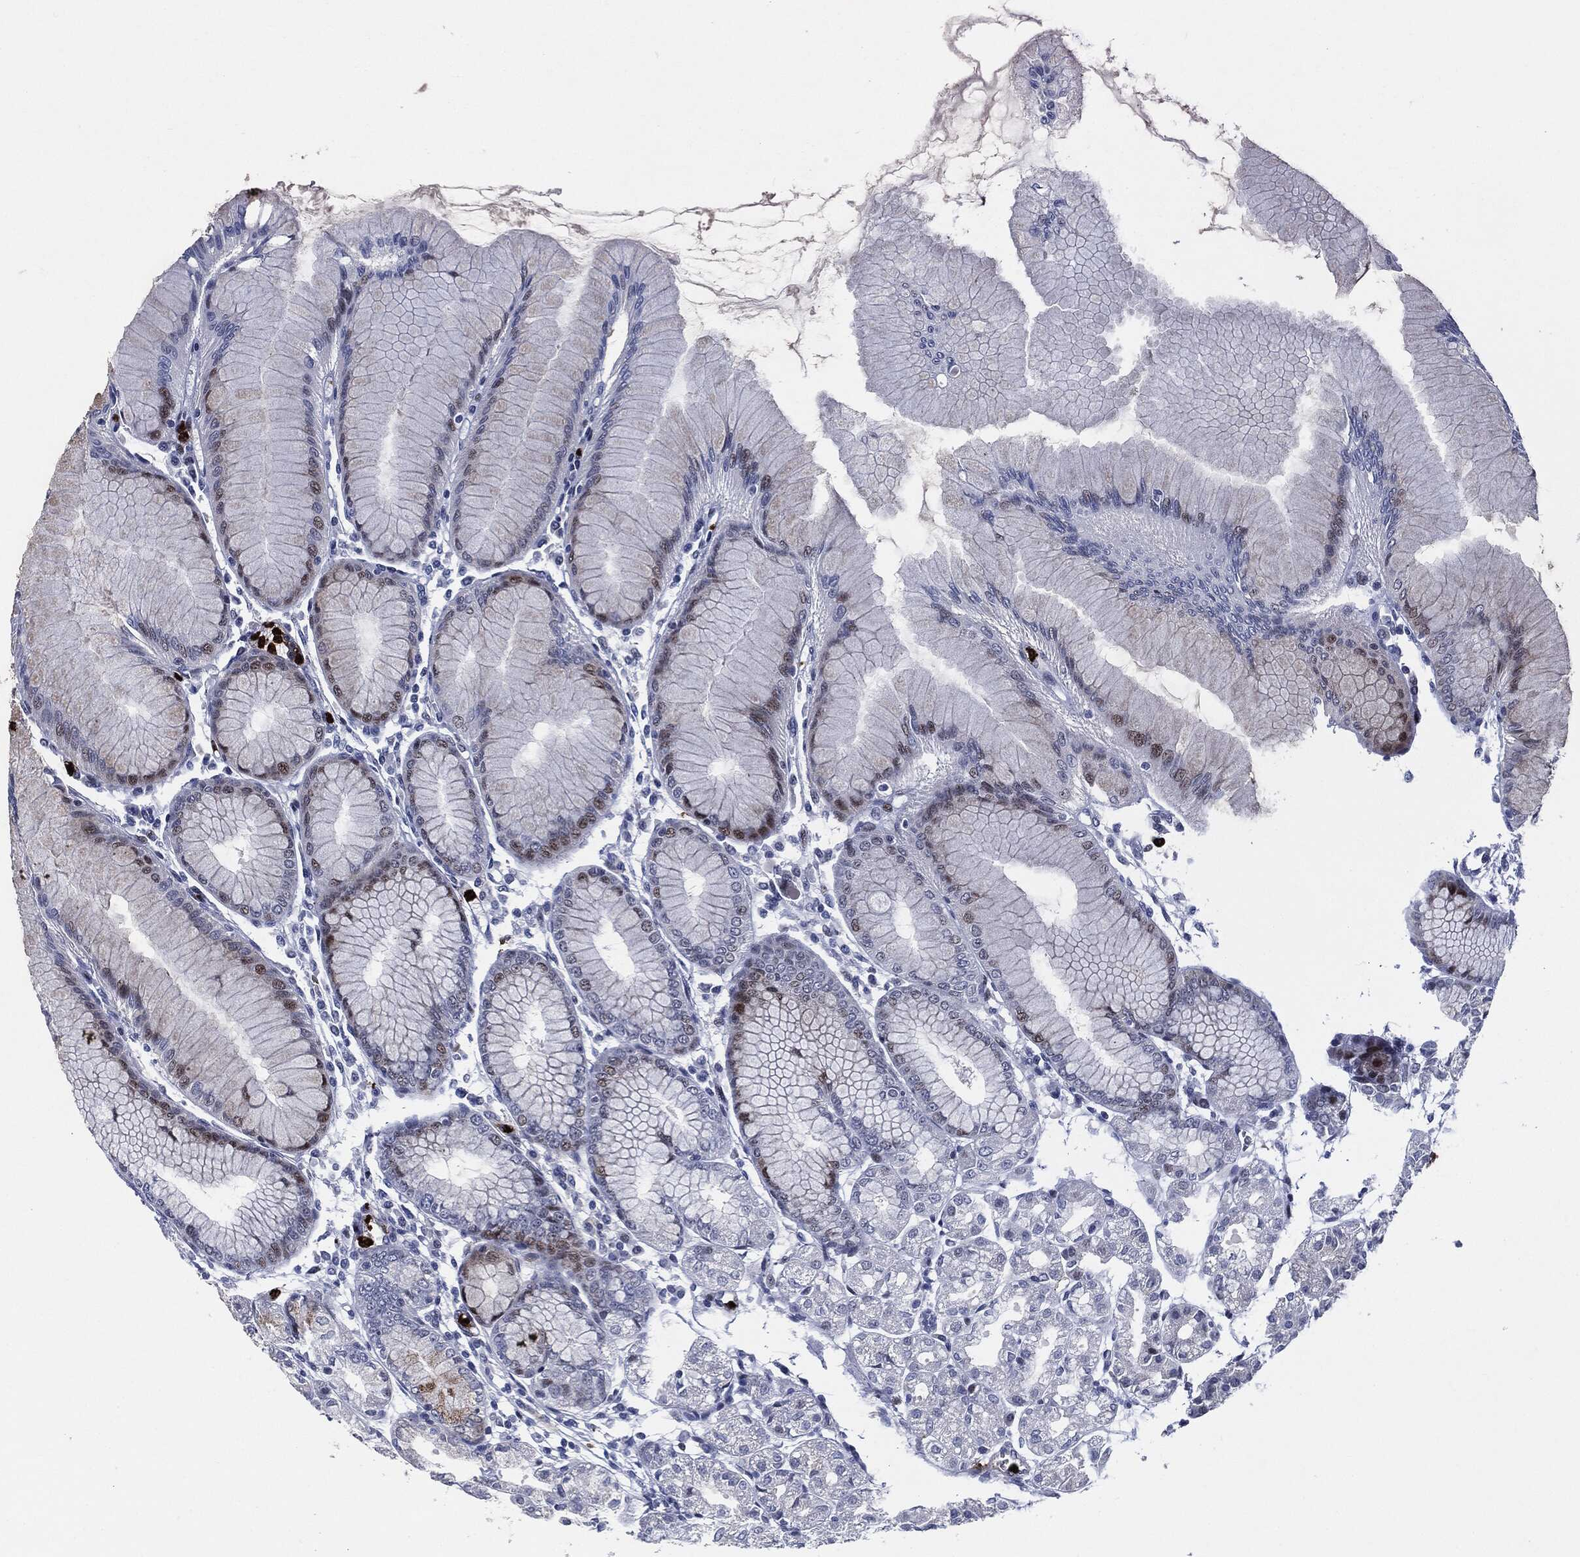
{"staining": {"intensity": "moderate", "quantity": "<25%", "location": "cytoplasmic/membranous,nuclear"}, "tissue": "stomach", "cell_type": "Glandular cells", "image_type": "normal", "snomed": [{"axis": "morphology", "description": "Normal tissue, NOS"}, {"axis": "topography", "description": "Stomach"}], "caption": "A histopathology image of stomach stained for a protein shows moderate cytoplasmic/membranous,nuclear brown staining in glandular cells. (IHC, brightfield microscopy, high magnification).", "gene": "MPO", "patient": {"sex": "female", "age": 57}}